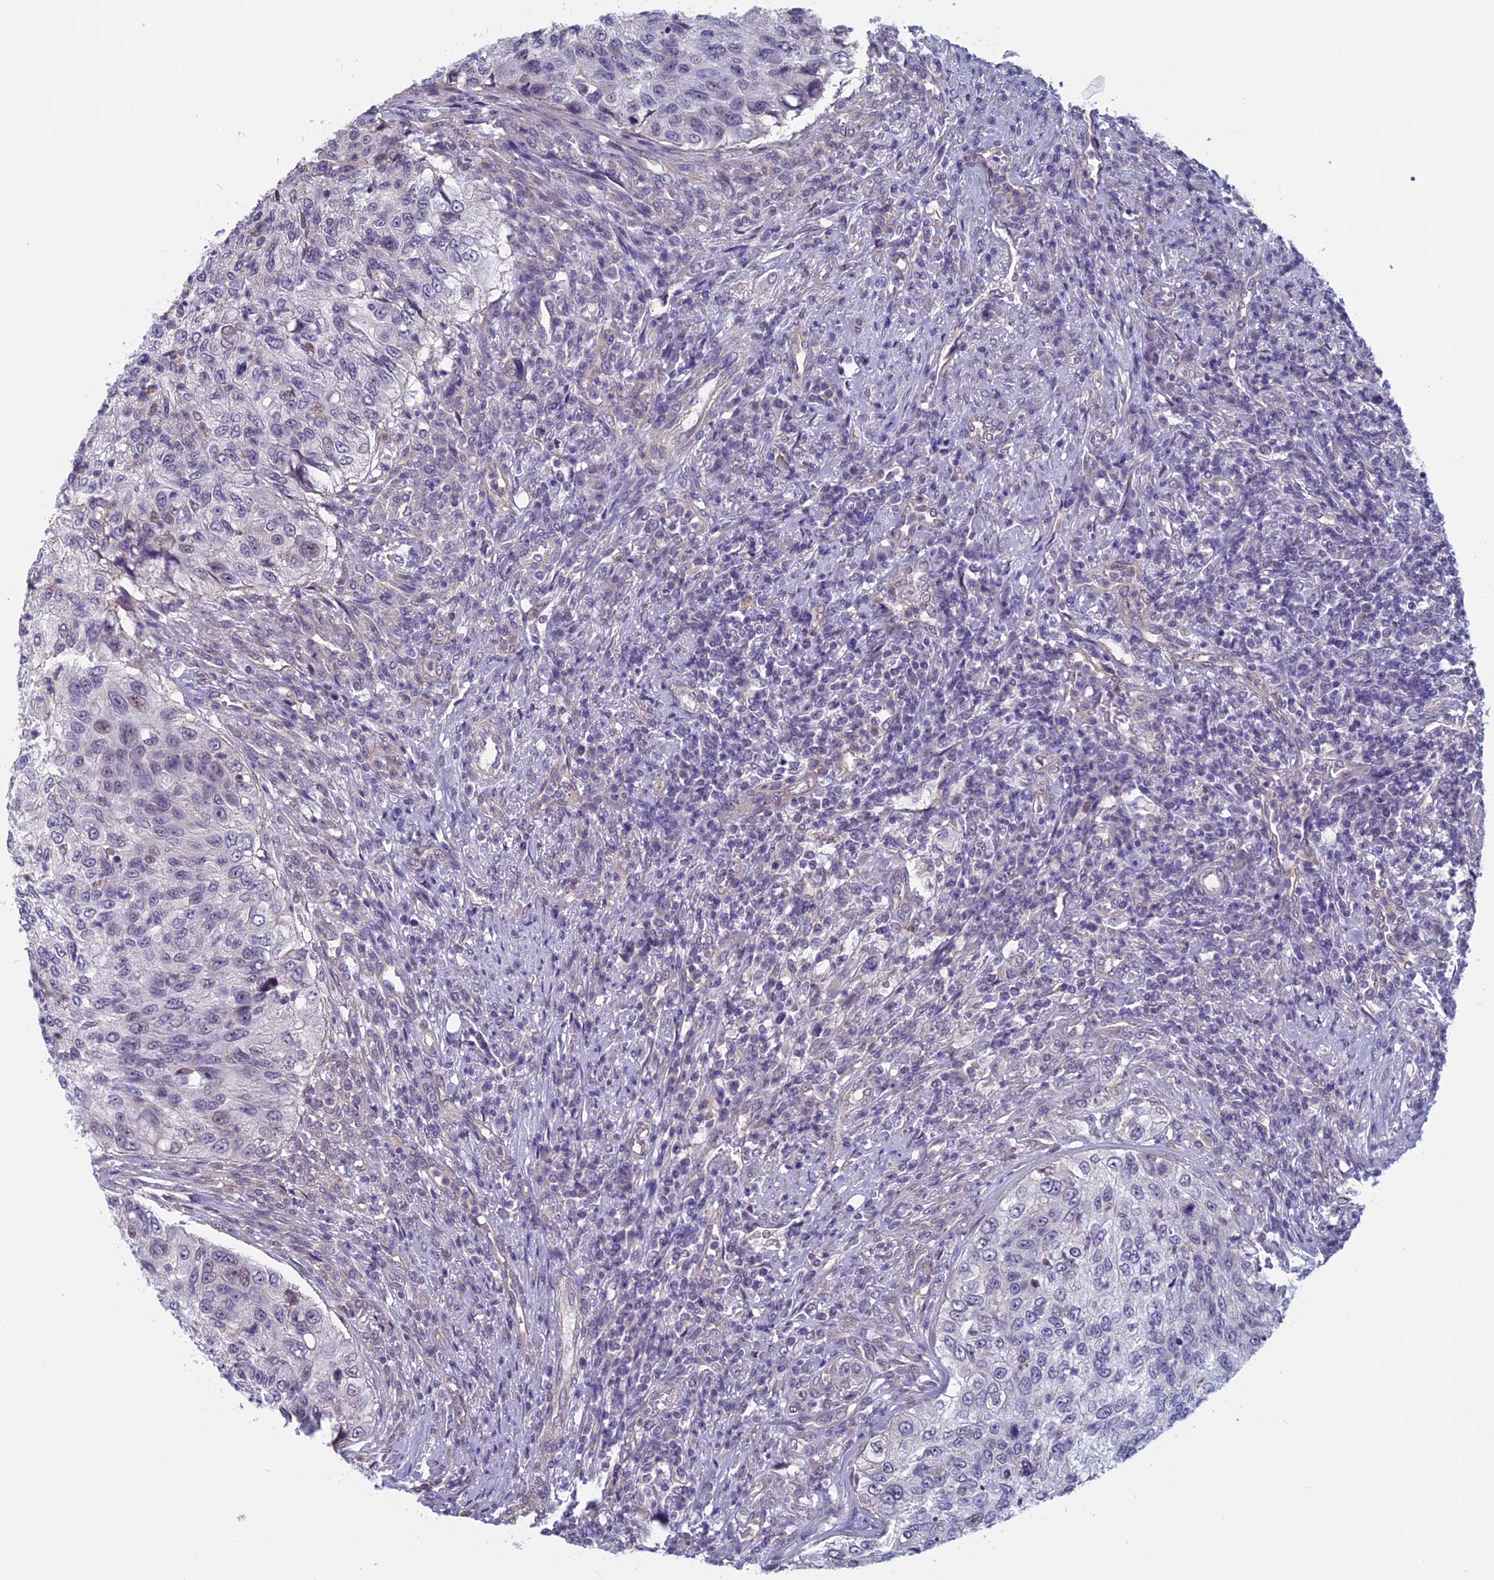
{"staining": {"intensity": "weak", "quantity": "<25%", "location": "nuclear"}, "tissue": "urothelial cancer", "cell_type": "Tumor cells", "image_type": "cancer", "snomed": [{"axis": "morphology", "description": "Urothelial carcinoma, High grade"}, {"axis": "topography", "description": "Urinary bladder"}], "caption": "This is an IHC histopathology image of urothelial carcinoma (high-grade). There is no staining in tumor cells.", "gene": "SLC1A6", "patient": {"sex": "female", "age": 60}}